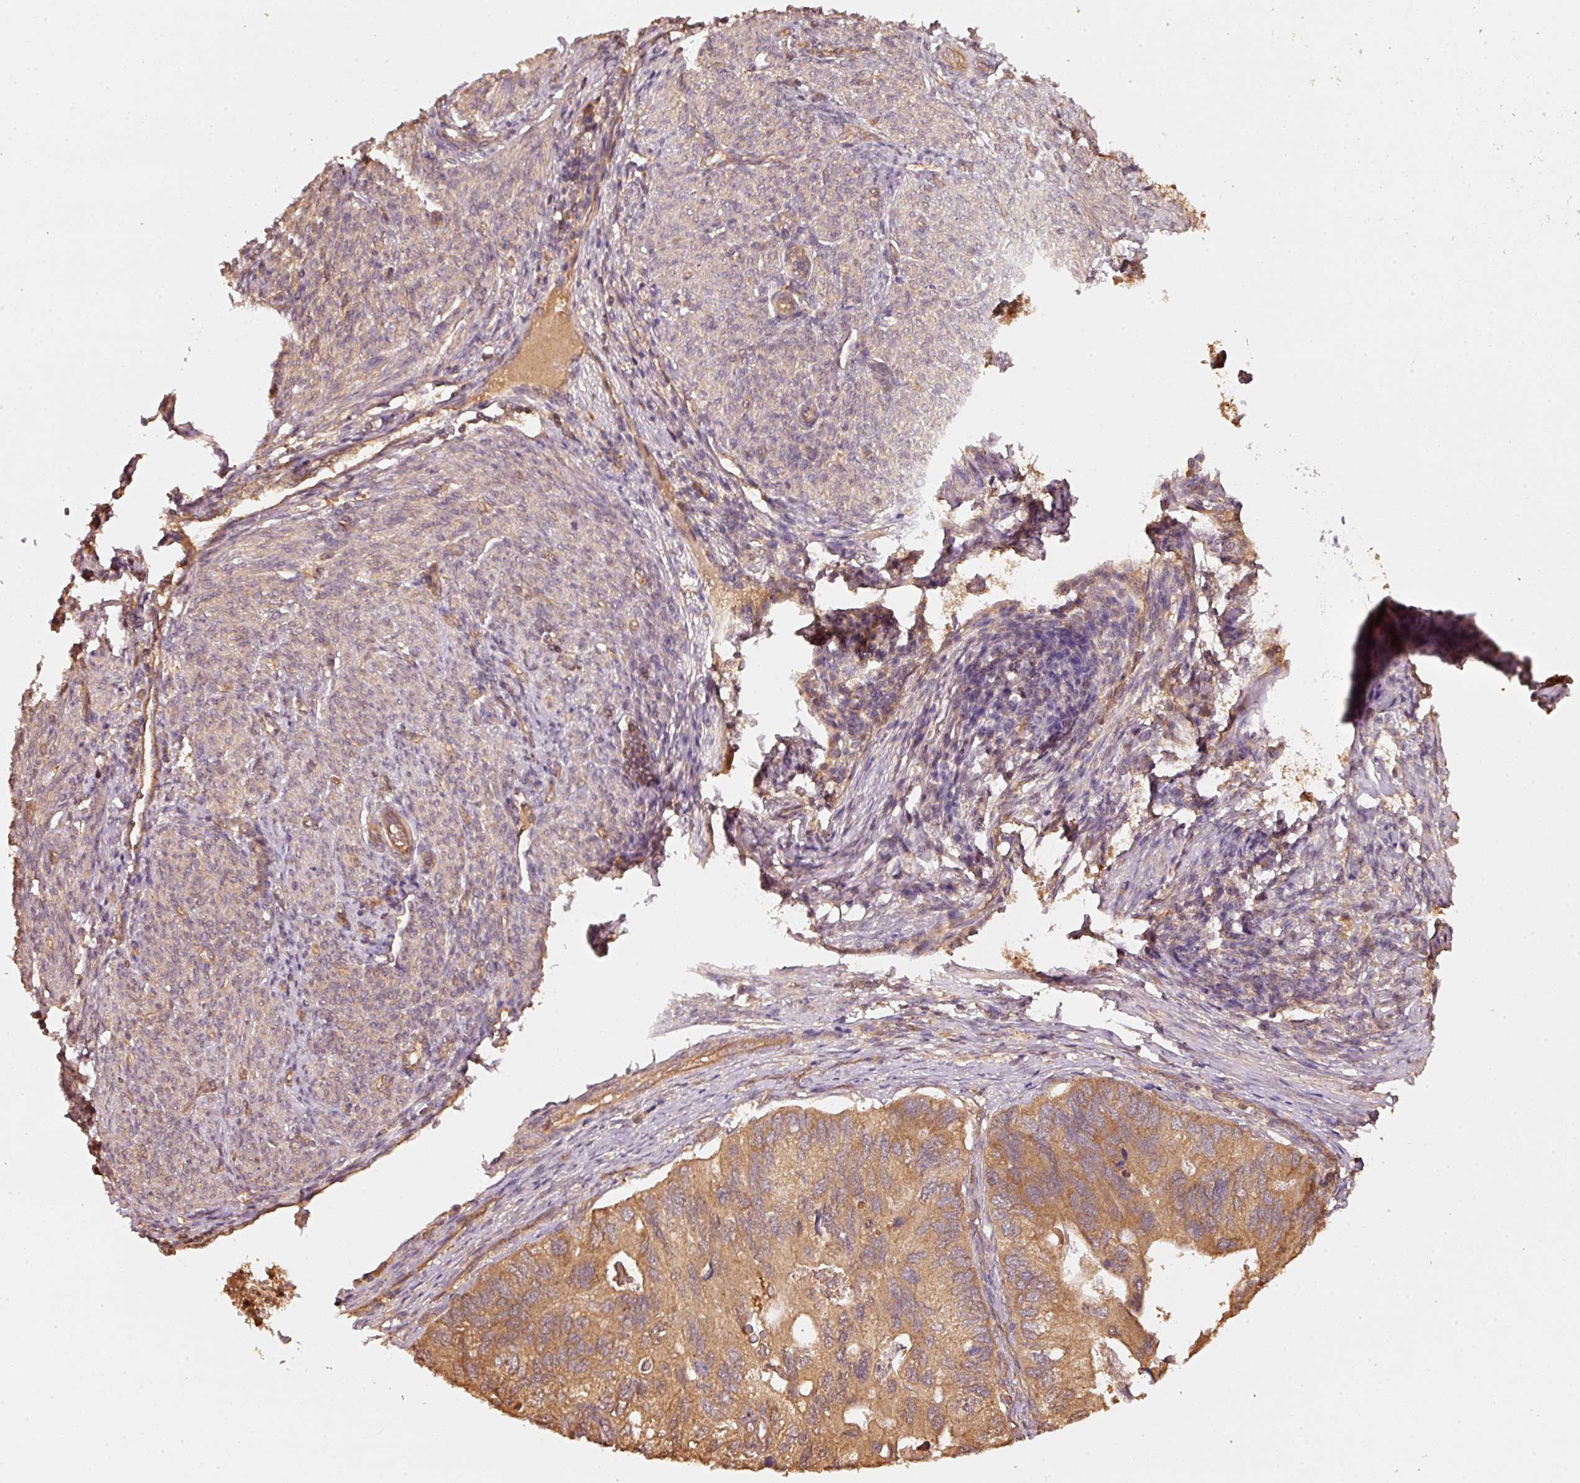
{"staining": {"intensity": "moderate", "quantity": ">75%", "location": "cytoplasmic/membranous"}, "tissue": "endometrial cancer", "cell_type": "Tumor cells", "image_type": "cancer", "snomed": [{"axis": "morphology", "description": "Carcinoma, NOS"}, {"axis": "topography", "description": "Uterus"}], "caption": "Brown immunohistochemical staining in human endometrial cancer (carcinoma) reveals moderate cytoplasmic/membranous staining in about >75% of tumor cells.", "gene": "STAU1", "patient": {"sex": "female", "age": 76}}